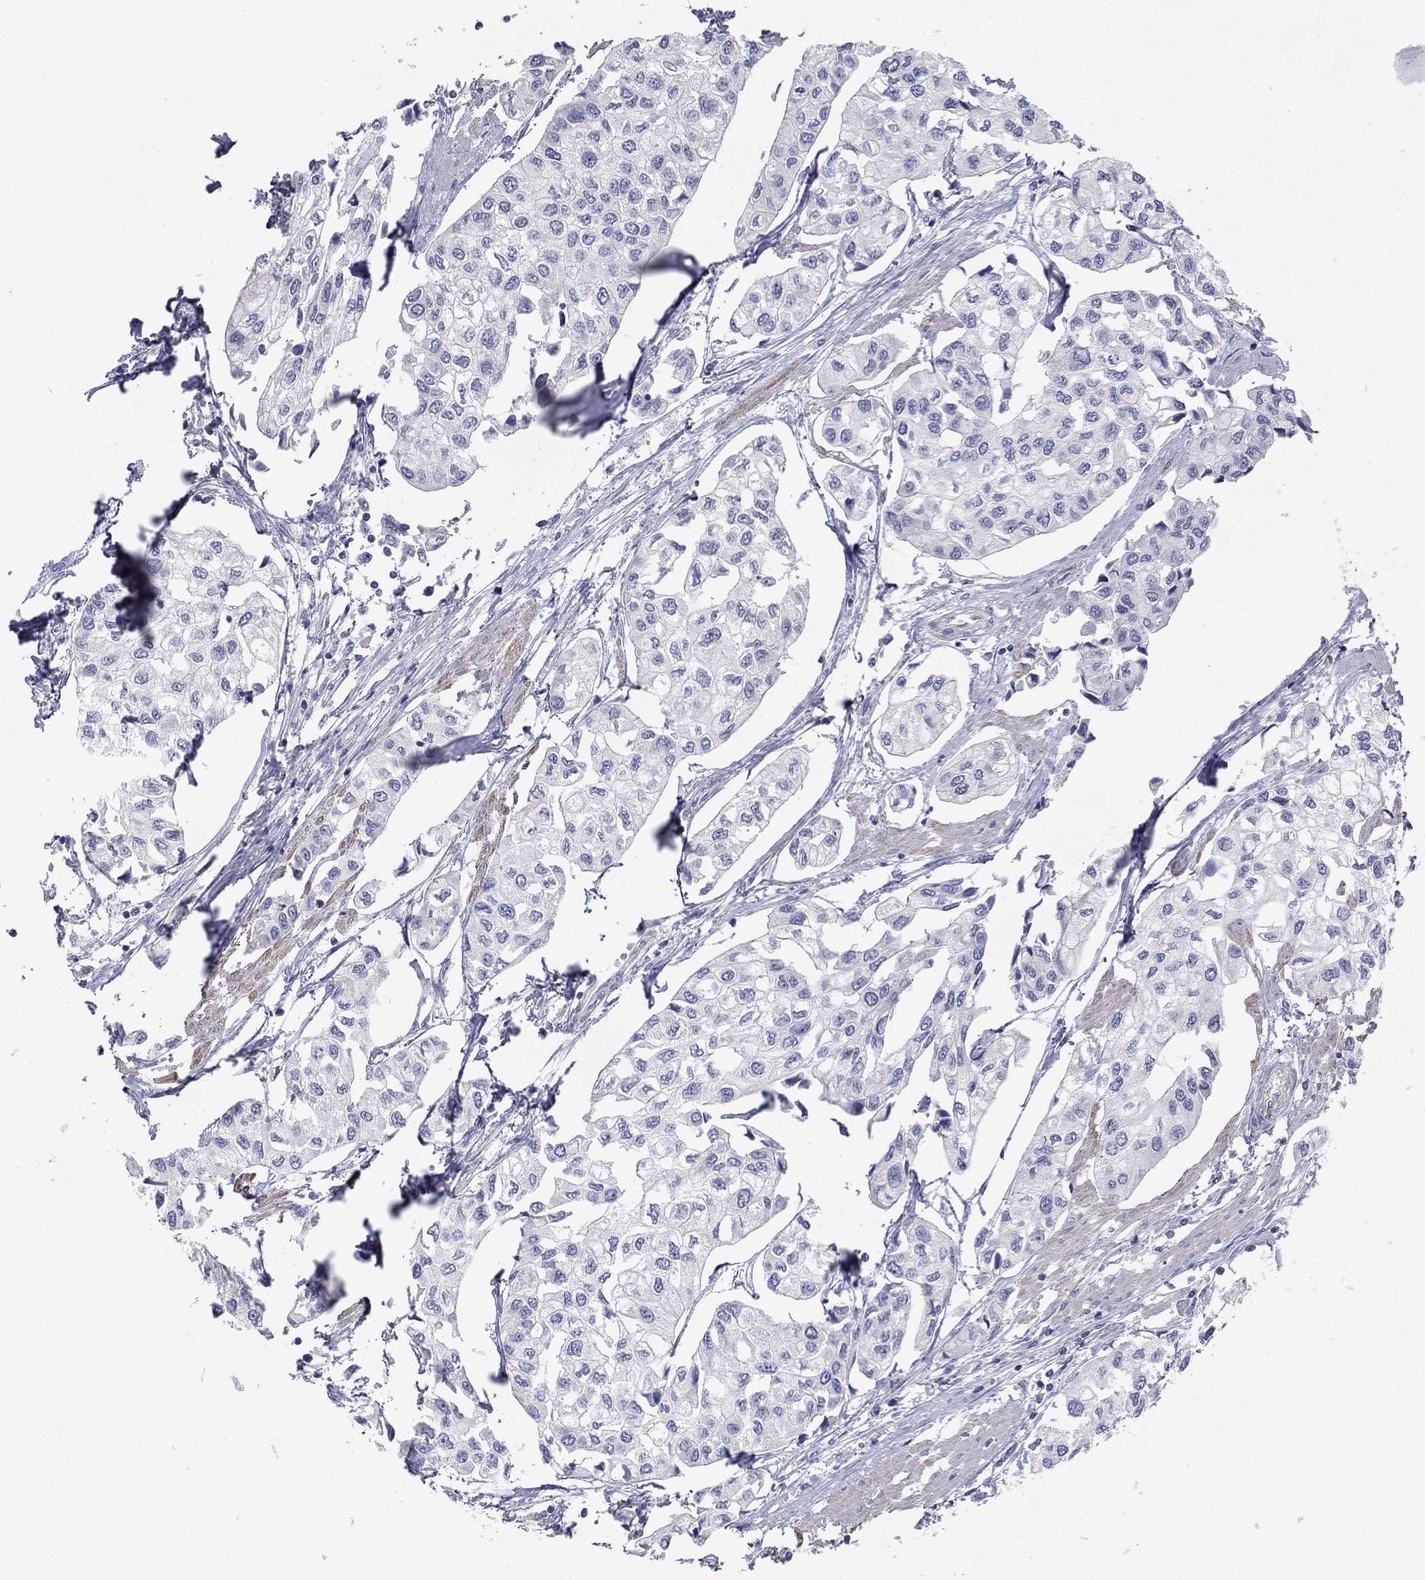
{"staining": {"intensity": "negative", "quantity": "none", "location": "none"}, "tissue": "urothelial cancer", "cell_type": "Tumor cells", "image_type": "cancer", "snomed": [{"axis": "morphology", "description": "Urothelial carcinoma, High grade"}, {"axis": "topography", "description": "Urinary bladder"}], "caption": "Protein analysis of high-grade urothelial carcinoma exhibits no significant positivity in tumor cells.", "gene": "GRK7", "patient": {"sex": "male", "age": 73}}